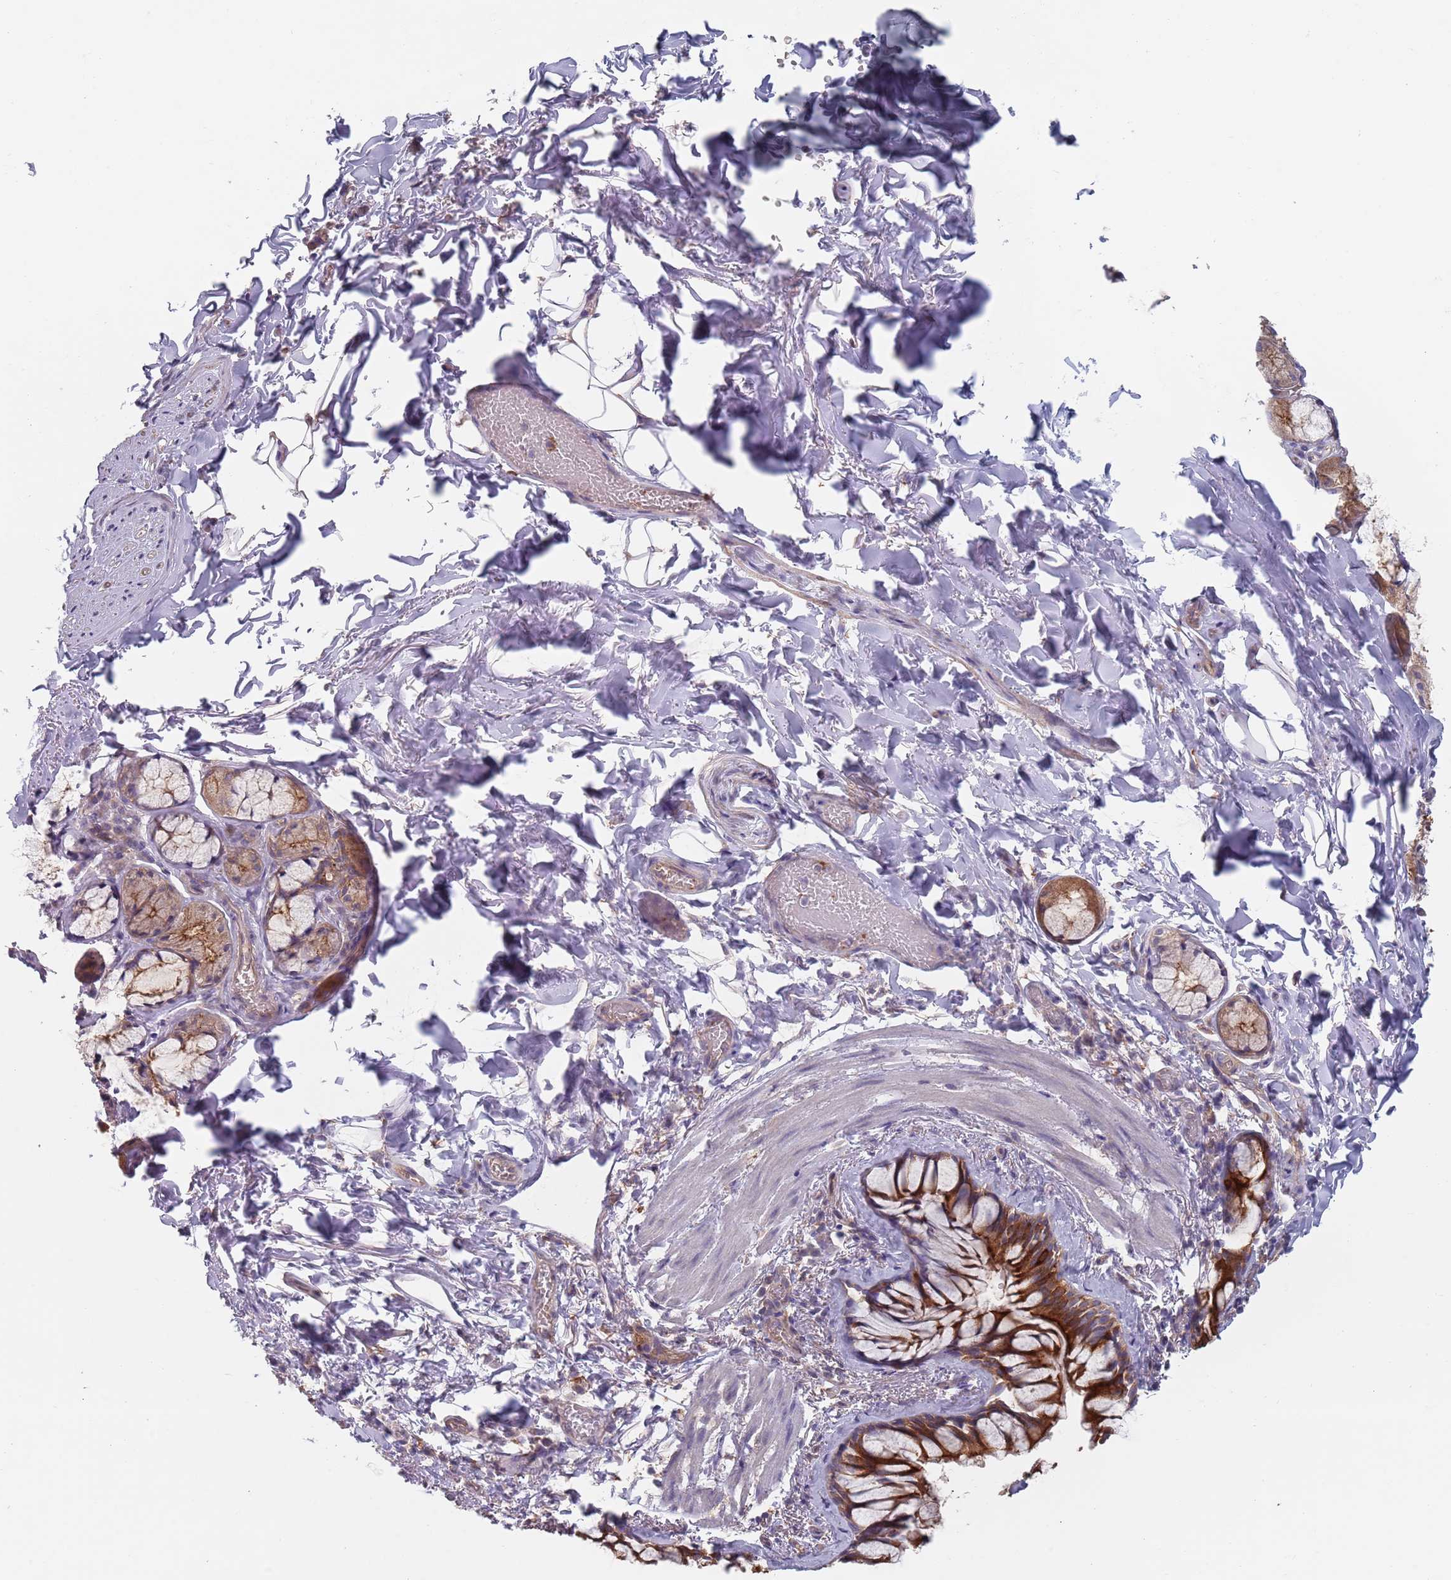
{"staining": {"intensity": "strong", "quantity": ">75%", "location": "cytoplasmic/membranous"}, "tissue": "bronchus", "cell_type": "Respiratory epithelial cells", "image_type": "normal", "snomed": [{"axis": "morphology", "description": "Normal tissue, NOS"}, {"axis": "topography", "description": "Cartilage tissue"}], "caption": "Immunohistochemistry (IHC) (DAB (3,3'-diaminobenzidine)) staining of unremarkable bronchus shows strong cytoplasmic/membranous protein staining in approximately >75% of respiratory epithelial cells. Immunohistochemistry stains the protein in brown and the nuclei are stained blue.", "gene": "APPL2", "patient": {"sex": "male", "age": 63}}